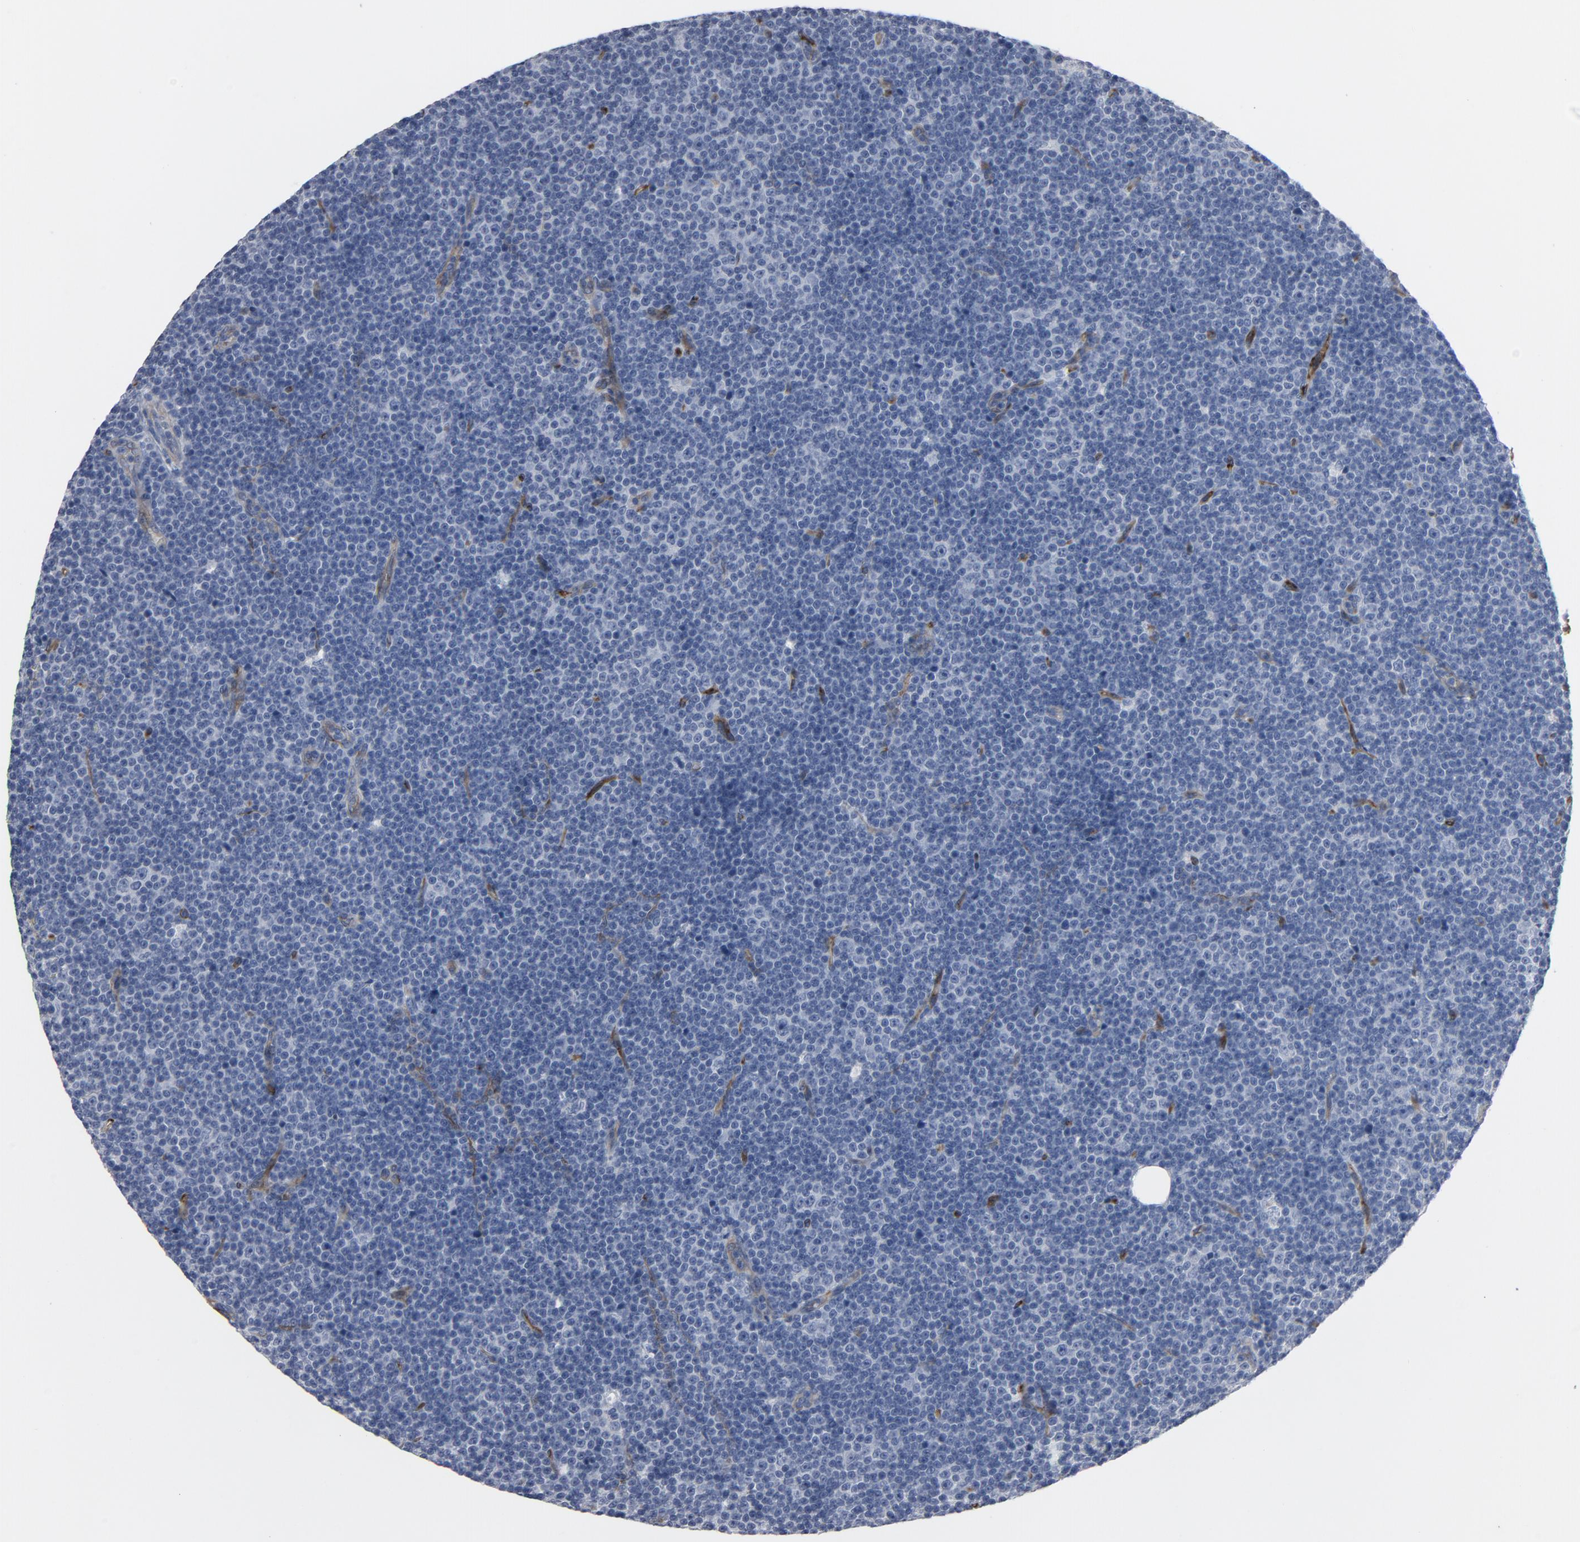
{"staining": {"intensity": "negative", "quantity": "none", "location": "none"}, "tissue": "lymphoma", "cell_type": "Tumor cells", "image_type": "cancer", "snomed": [{"axis": "morphology", "description": "Malignant lymphoma, non-Hodgkin's type, Low grade"}, {"axis": "topography", "description": "Lymph node"}], "caption": "Tumor cells are negative for protein expression in human lymphoma.", "gene": "KDR", "patient": {"sex": "female", "age": 67}}